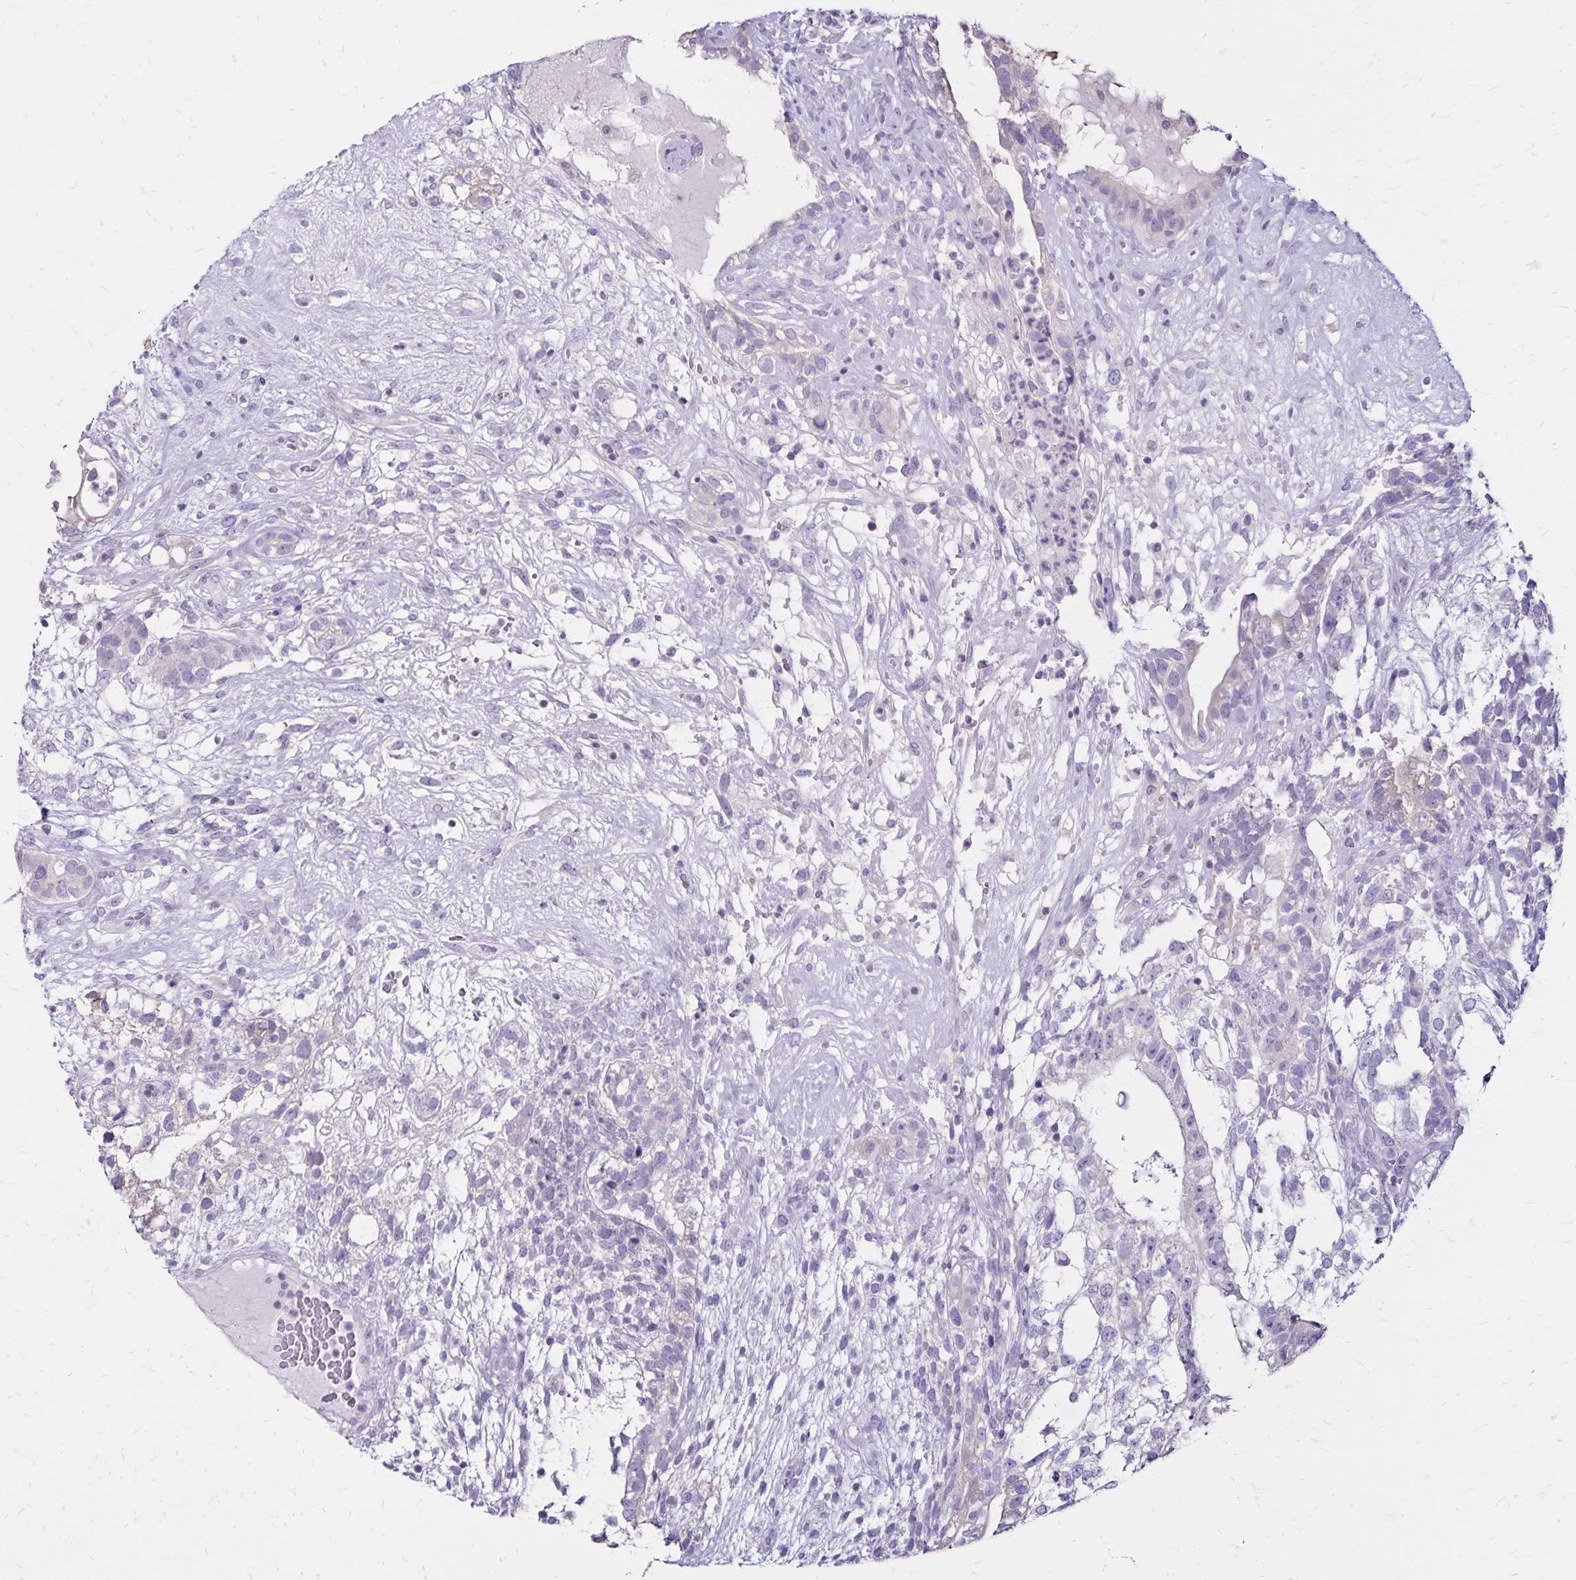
{"staining": {"intensity": "negative", "quantity": "none", "location": "none"}, "tissue": "testis cancer", "cell_type": "Tumor cells", "image_type": "cancer", "snomed": [{"axis": "morphology", "description": "Seminoma, NOS"}, {"axis": "morphology", "description": "Carcinoma, Embryonal, NOS"}, {"axis": "topography", "description": "Testis"}], "caption": "IHC image of human seminoma (testis) stained for a protein (brown), which demonstrates no staining in tumor cells.", "gene": "SH3GL3", "patient": {"sex": "male", "age": 41}}